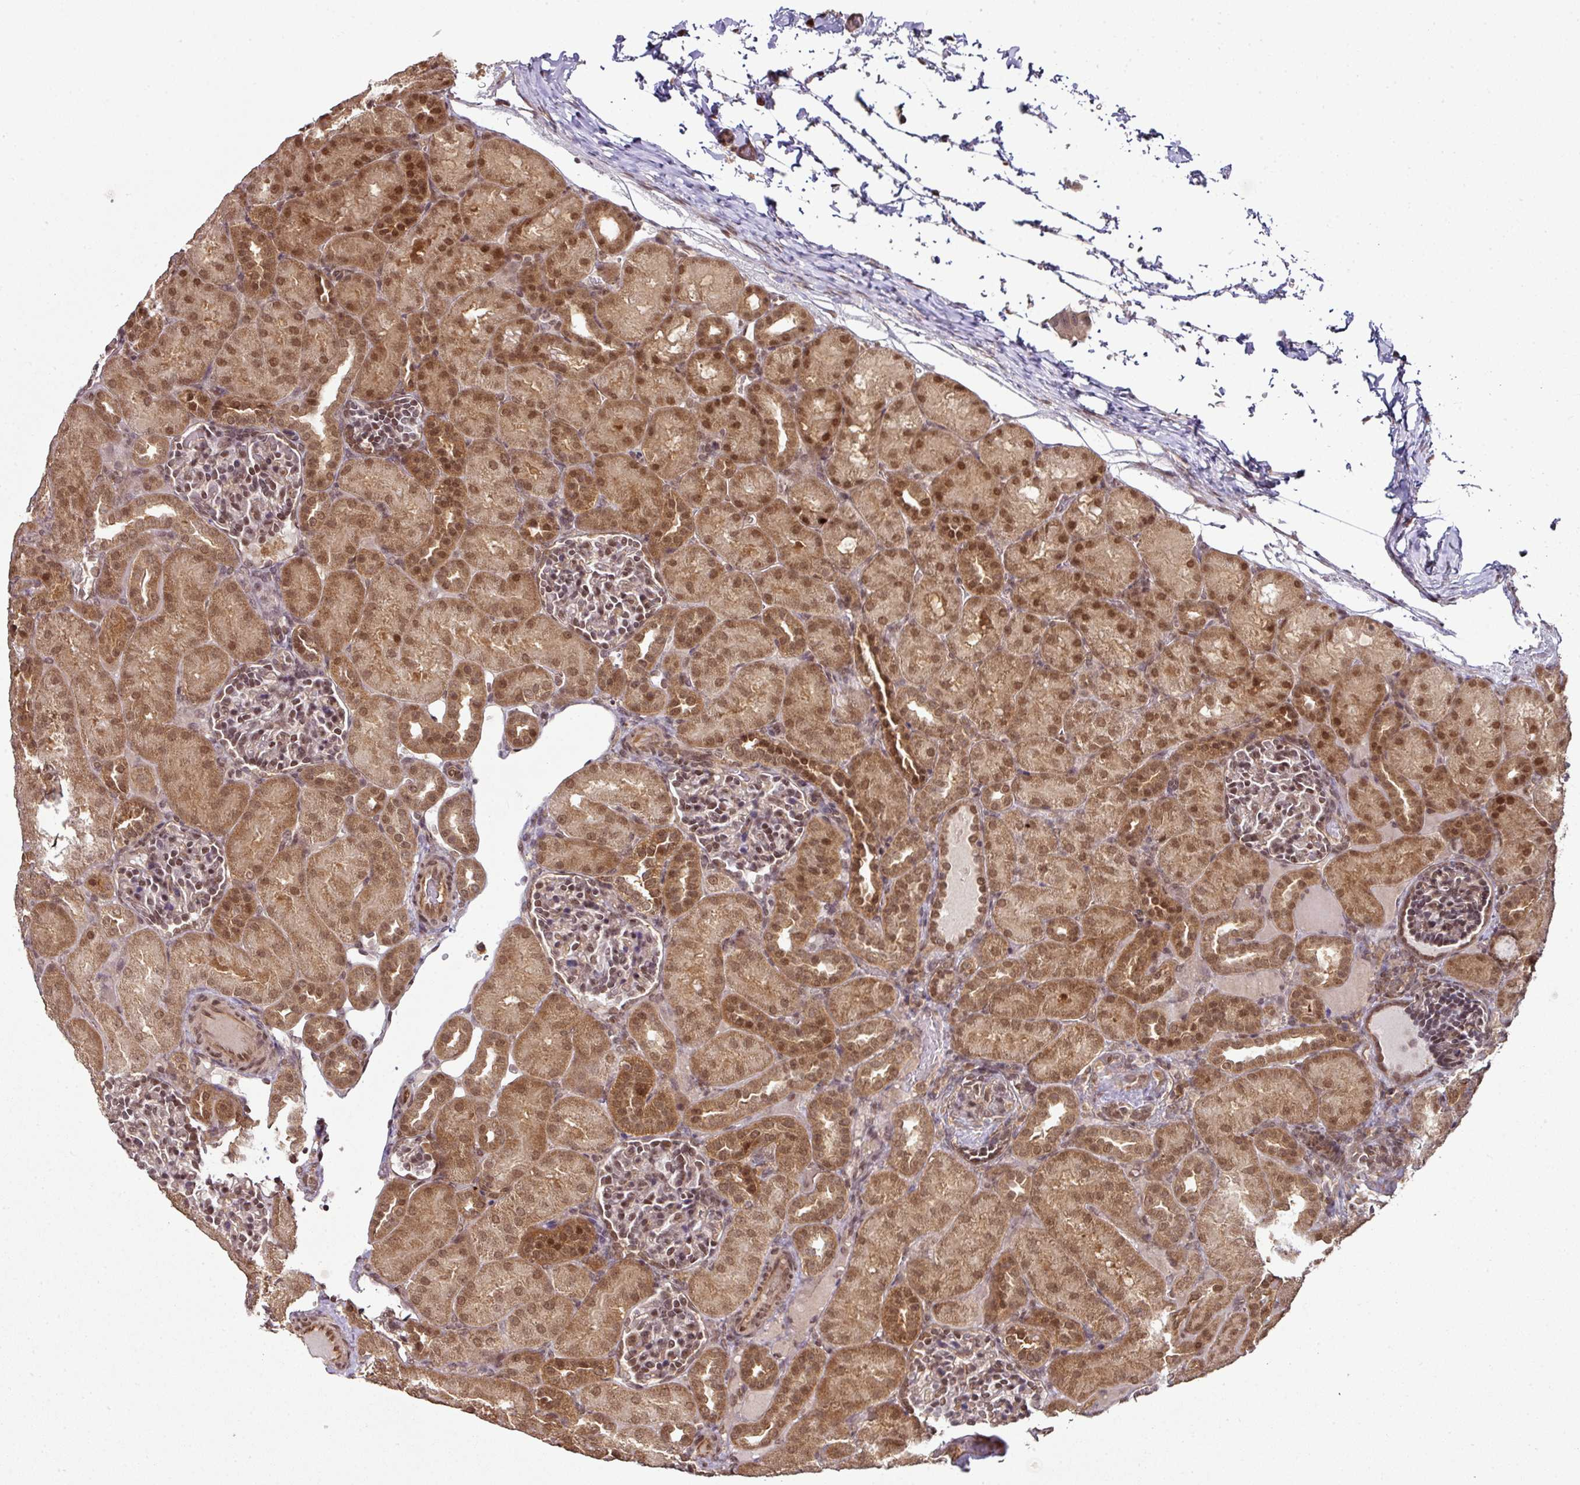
{"staining": {"intensity": "moderate", "quantity": ">75%", "location": "nuclear"}, "tissue": "kidney", "cell_type": "Cells in glomeruli", "image_type": "normal", "snomed": [{"axis": "morphology", "description": "Normal tissue, NOS"}, {"axis": "topography", "description": "Kidney"}], "caption": "A high-resolution micrograph shows immunohistochemistry staining of normal kidney, which reveals moderate nuclear expression in about >75% of cells in glomeruli.", "gene": "ANKRD18A", "patient": {"sex": "male", "age": 1}}